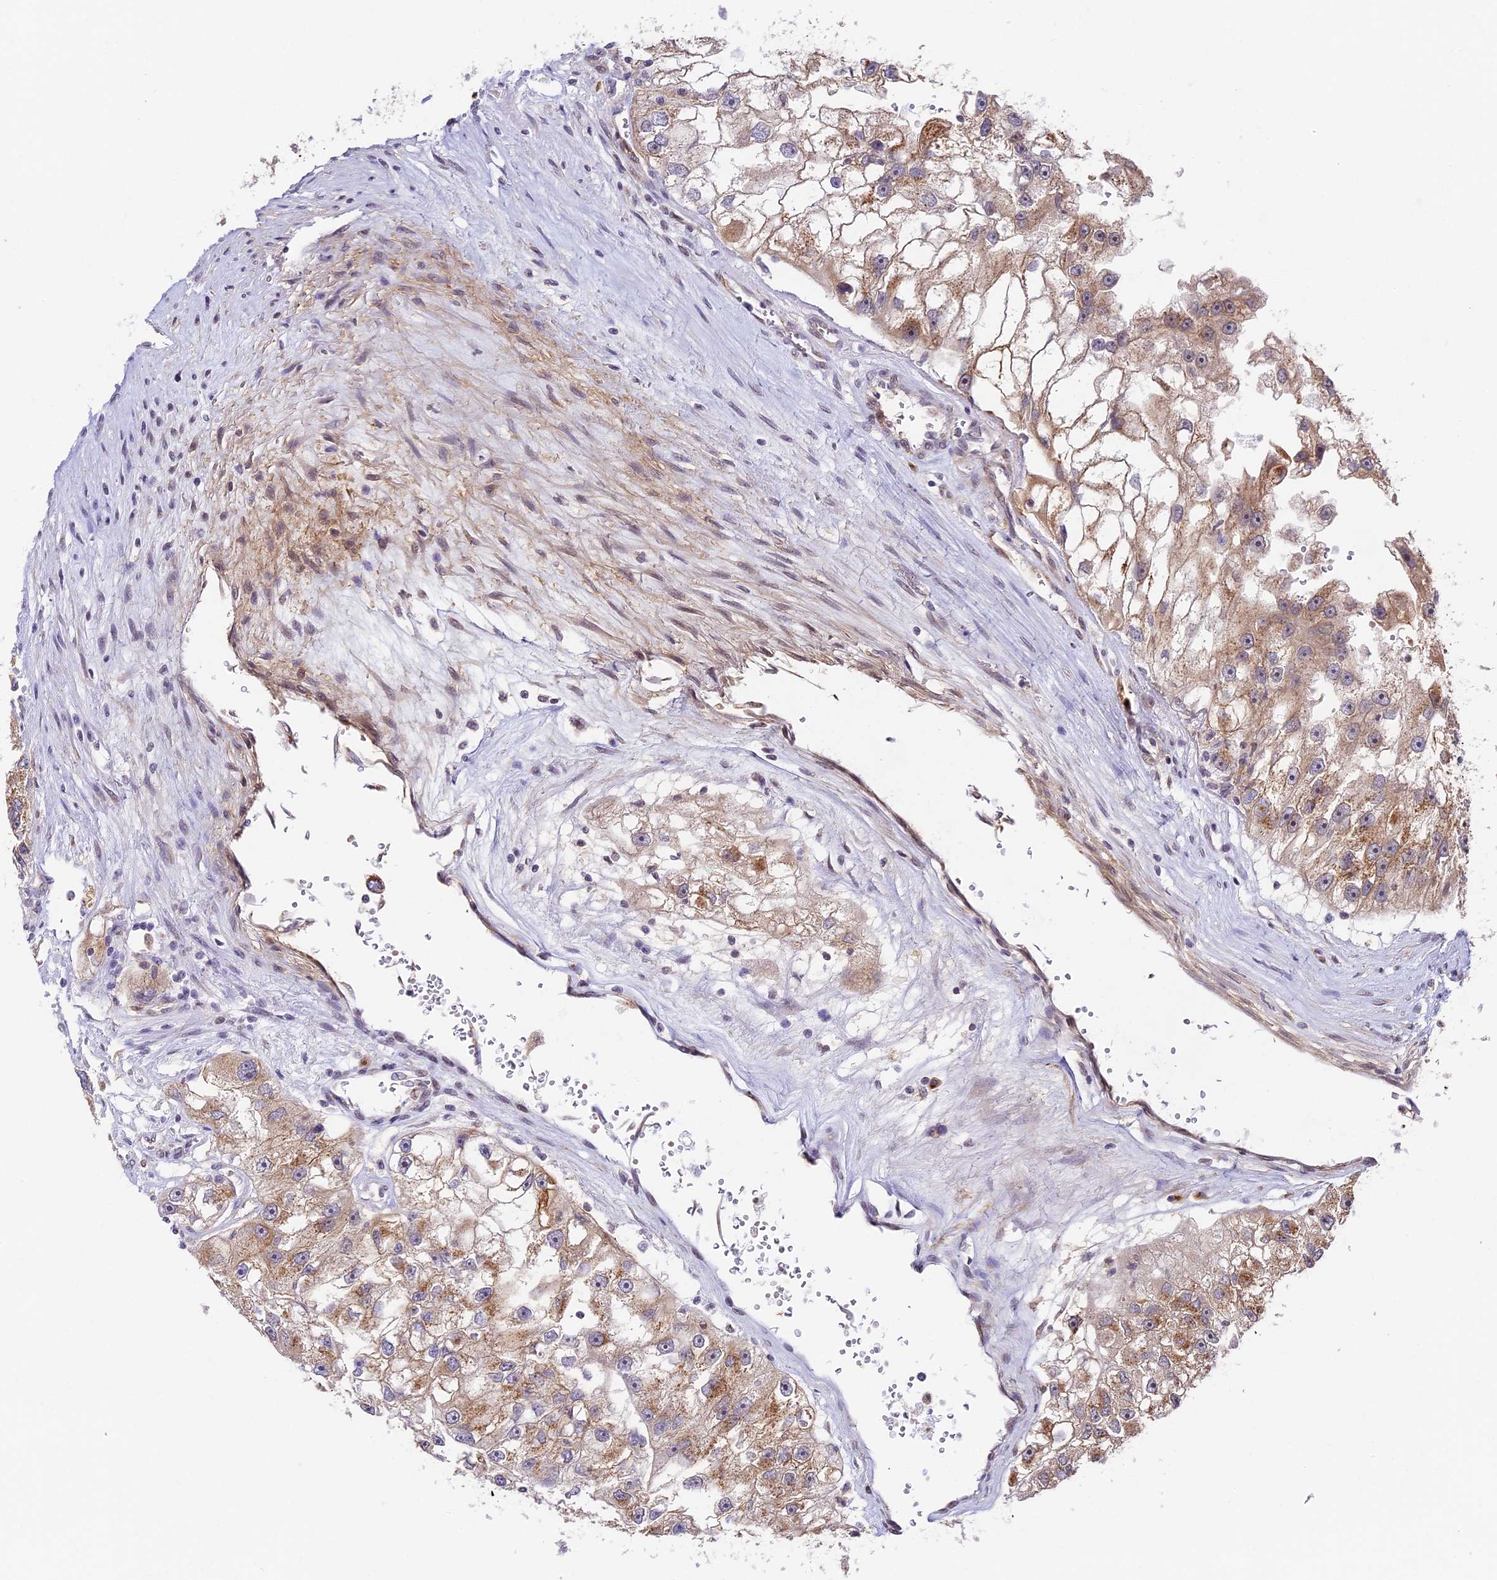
{"staining": {"intensity": "moderate", "quantity": ">75%", "location": "cytoplasmic/membranous"}, "tissue": "renal cancer", "cell_type": "Tumor cells", "image_type": "cancer", "snomed": [{"axis": "morphology", "description": "Adenocarcinoma, NOS"}, {"axis": "topography", "description": "Kidney"}], "caption": "A brown stain labels moderate cytoplasmic/membranous positivity of a protein in human renal cancer tumor cells. (IHC, brightfield microscopy, high magnification).", "gene": "HEATR5B", "patient": {"sex": "male", "age": 63}}